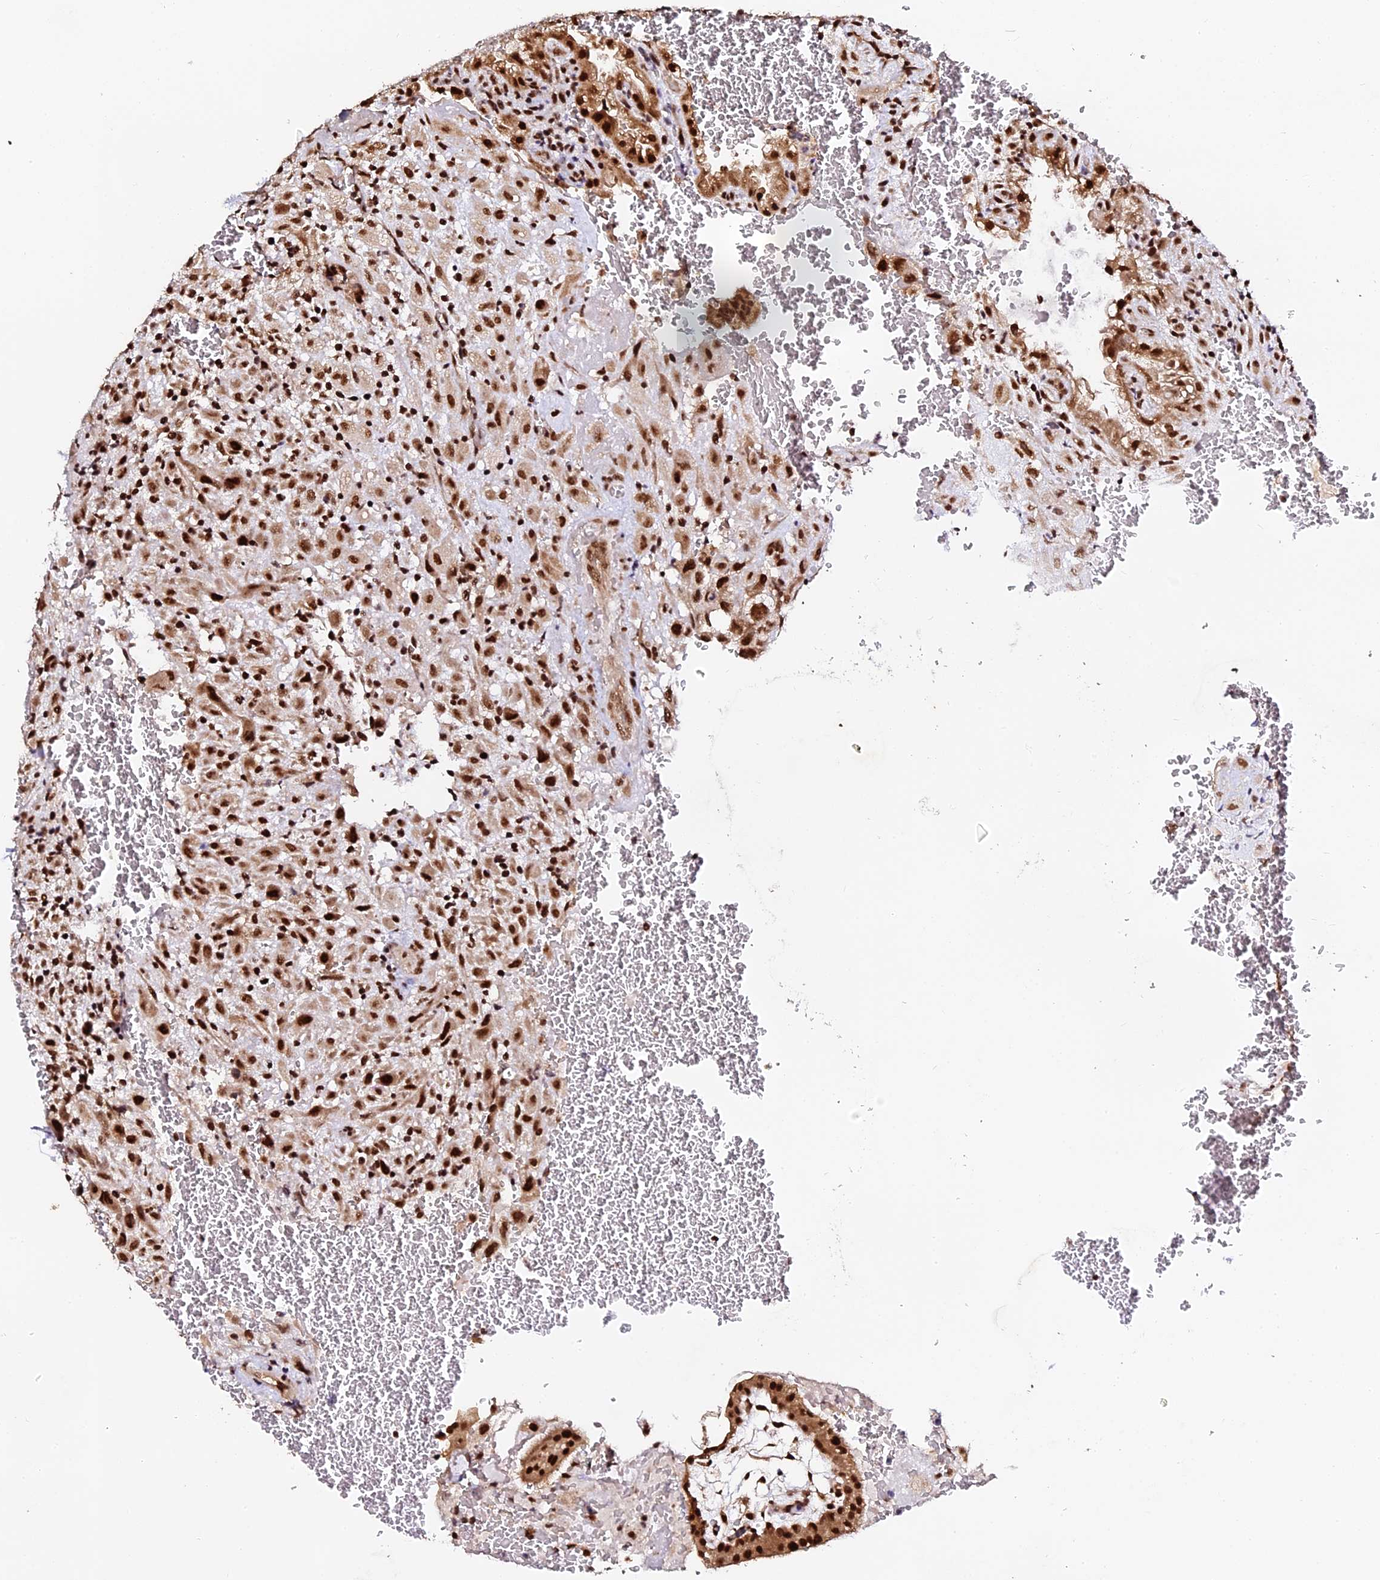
{"staining": {"intensity": "strong", "quantity": ">75%", "location": "nuclear"}, "tissue": "placenta", "cell_type": "Decidual cells", "image_type": "normal", "snomed": [{"axis": "morphology", "description": "Normal tissue, NOS"}, {"axis": "topography", "description": "Placenta"}], "caption": "A brown stain highlights strong nuclear expression of a protein in decidual cells of unremarkable human placenta.", "gene": "MCRS1", "patient": {"sex": "female", "age": 35}}